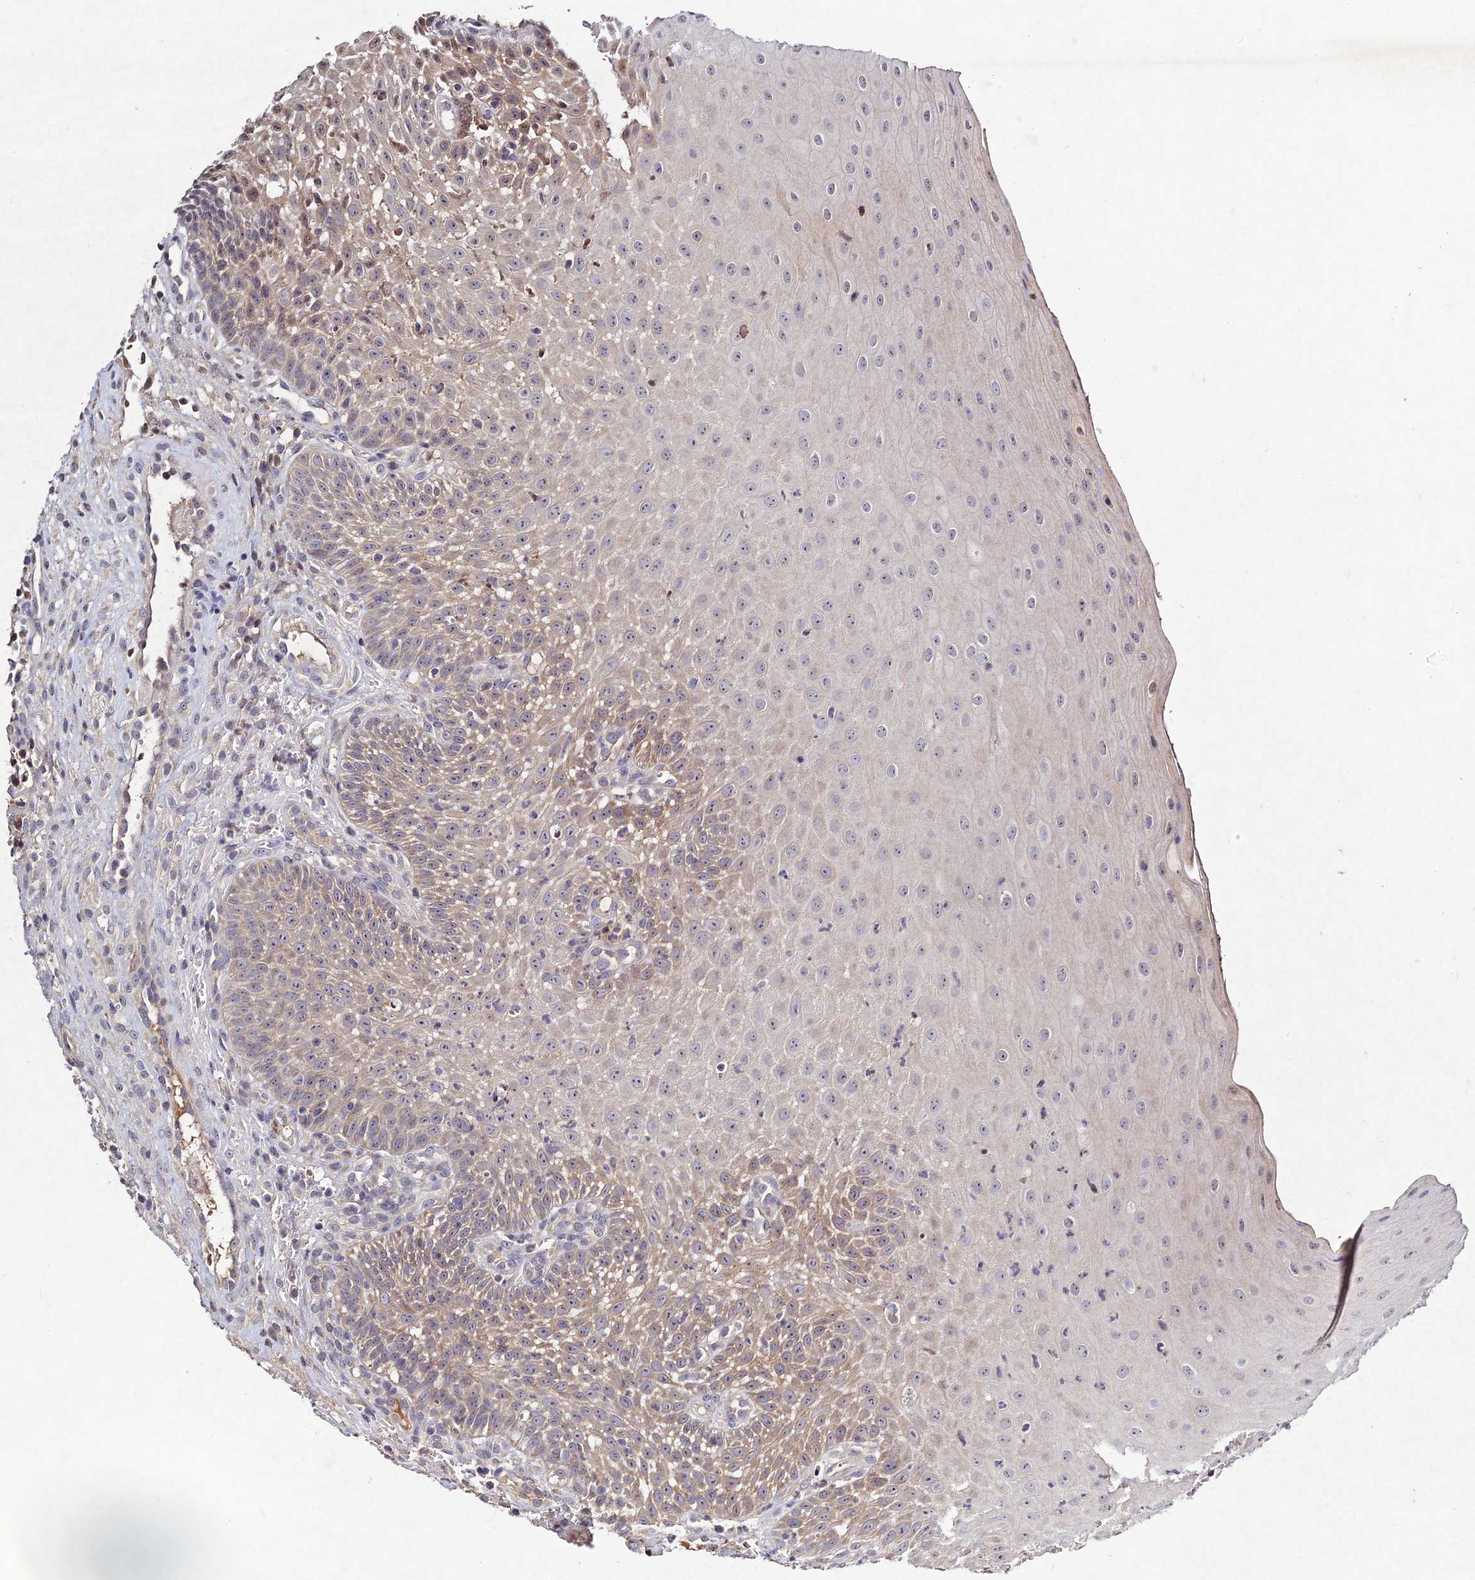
{"staining": {"intensity": "weak", "quantity": "<25%", "location": "cytoplasmic/membranous"}, "tissue": "oral mucosa", "cell_type": "Squamous epithelial cells", "image_type": "normal", "snomed": [{"axis": "morphology", "description": "Normal tissue, NOS"}, {"axis": "topography", "description": "Oral tissue"}], "caption": "This is a photomicrograph of immunohistochemistry staining of benign oral mucosa, which shows no staining in squamous epithelial cells.", "gene": "CHST5", "patient": {"sex": "female", "age": 13}}